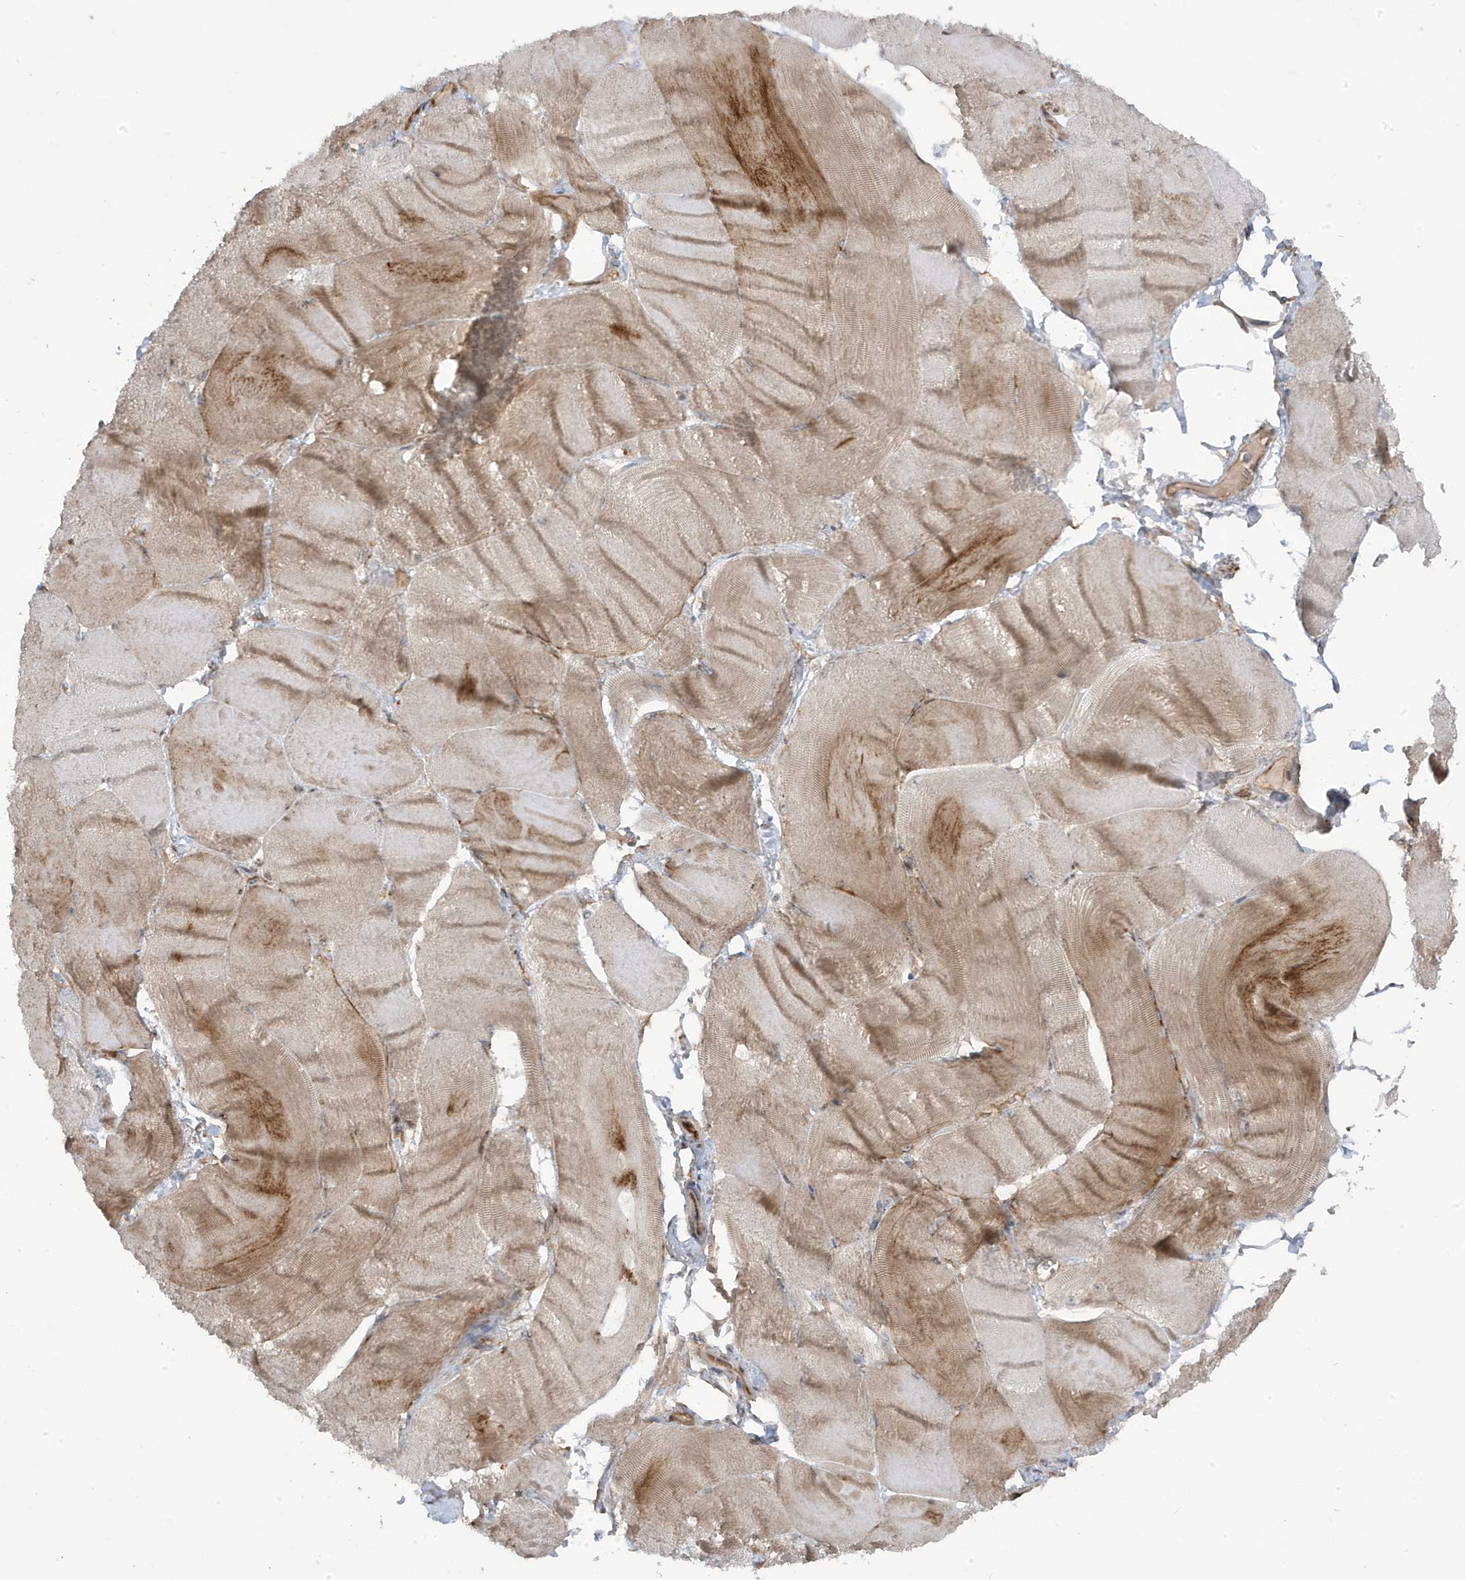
{"staining": {"intensity": "moderate", "quantity": "25%-75%", "location": "cytoplasmic/membranous"}, "tissue": "skeletal muscle", "cell_type": "Myocytes", "image_type": "normal", "snomed": [{"axis": "morphology", "description": "Normal tissue, NOS"}, {"axis": "morphology", "description": "Basal cell carcinoma"}, {"axis": "topography", "description": "Skeletal muscle"}], "caption": "Benign skeletal muscle was stained to show a protein in brown. There is medium levels of moderate cytoplasmic/membranous staining in about 25%-75% of myocytes. (DAB = brown stain, brightfield microscopy at high magnification).", "gene": "DNAJC12", "patient": {"sex": "female", "age": 64}}